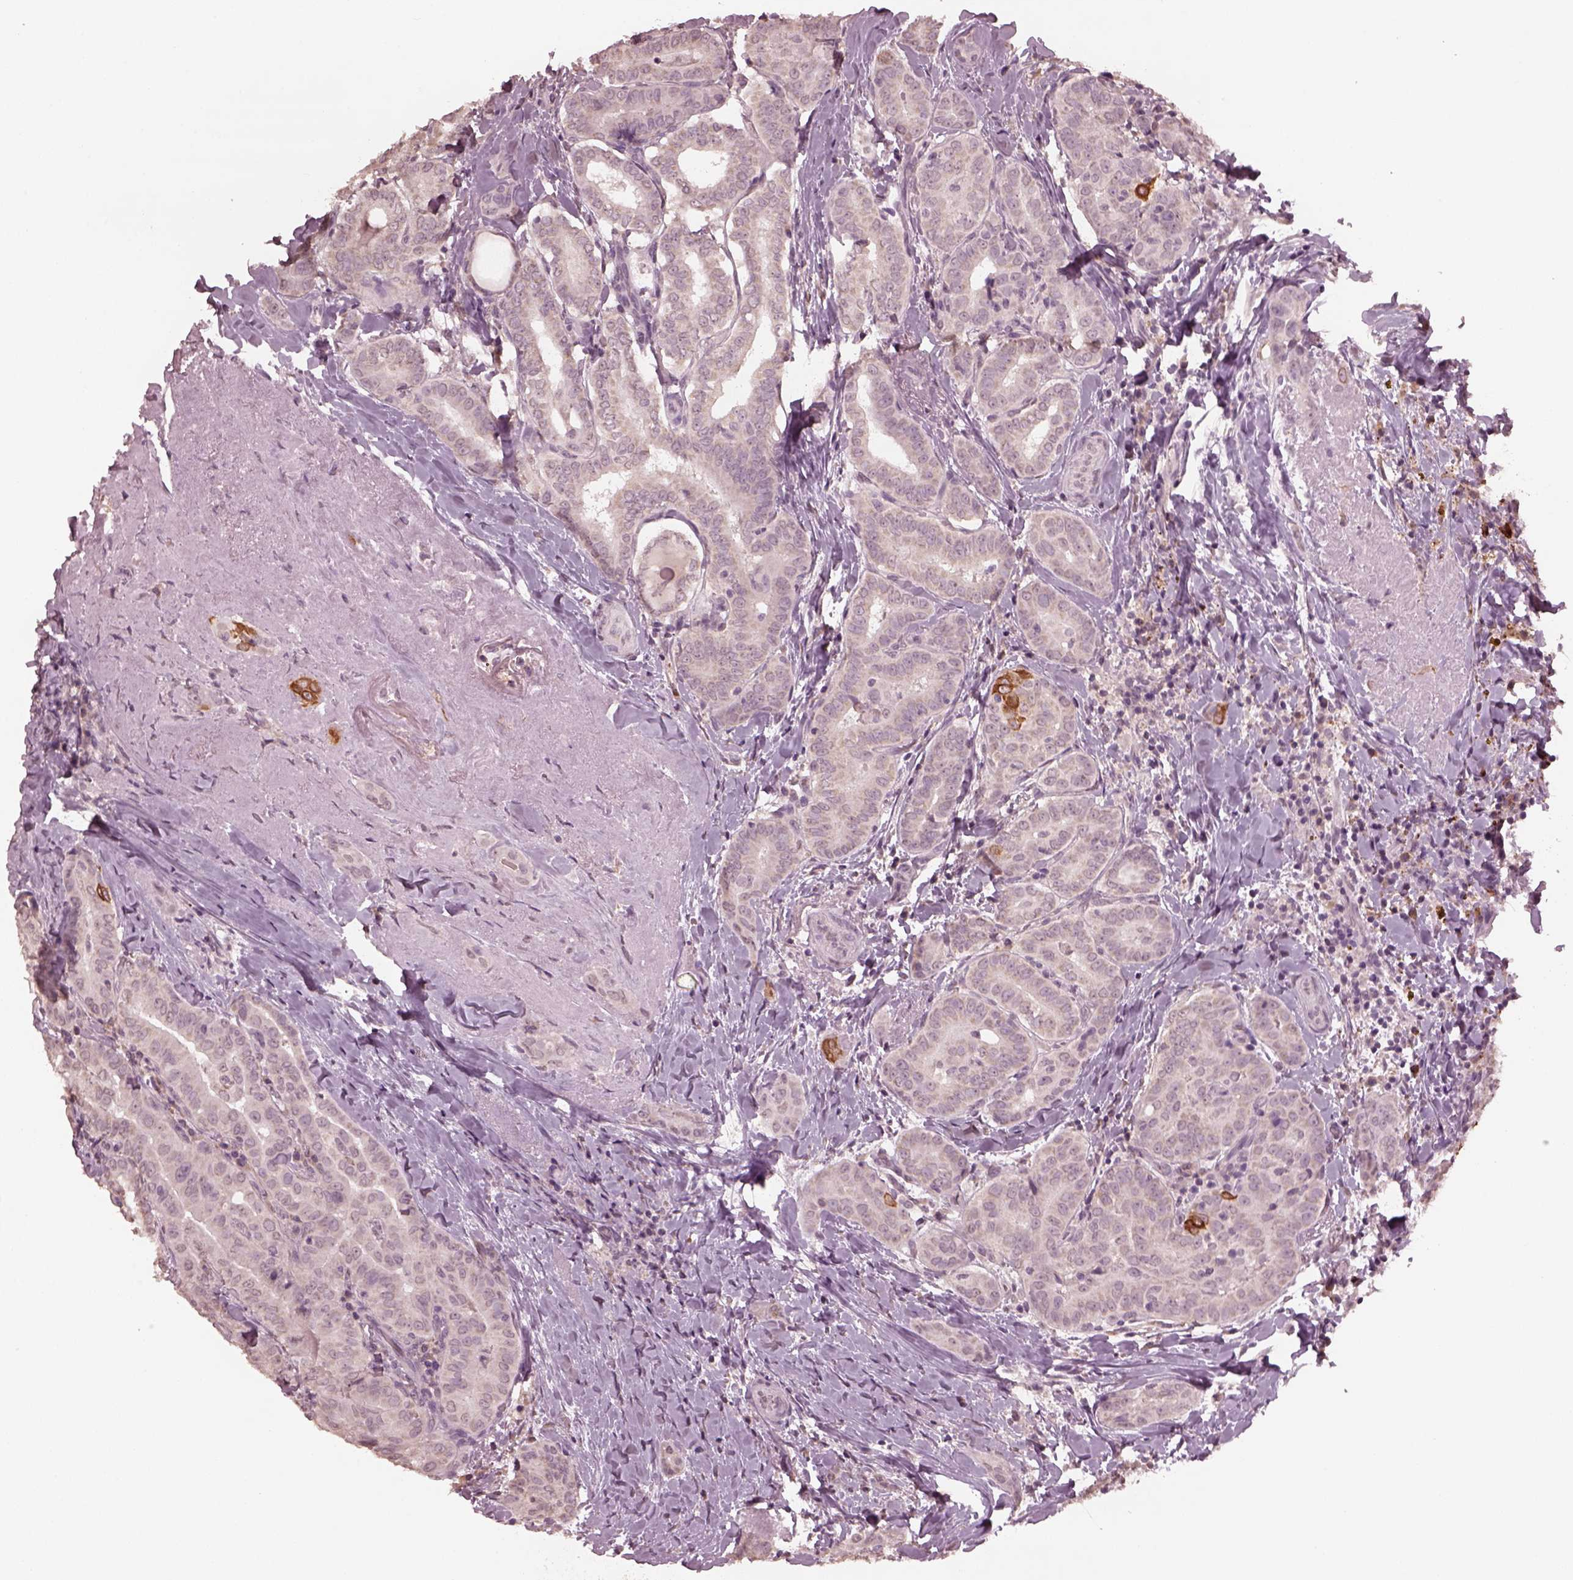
{"staining": {"intensity": "negative", "quantity": "none", "location": "none"}, "tissue": "thyroid cancer", "cell_type": "Tumor cells", "image_type": "cancer", "snomed": [{"axis": "morphology", "description": "Papillary adenocarcinoma, NOS"}, {"axis": "morphology", "description": "Papillary adenoma metastatic"}, {"axis": "topography", "description": "Thyroid gland"}], "caption": "Micrograph shows no significant protein positivity in tumor cells of thyroid papillary adenocarcinoma.", "gene": "KRT79", "patient": {"sex": "female", "age": 50}}